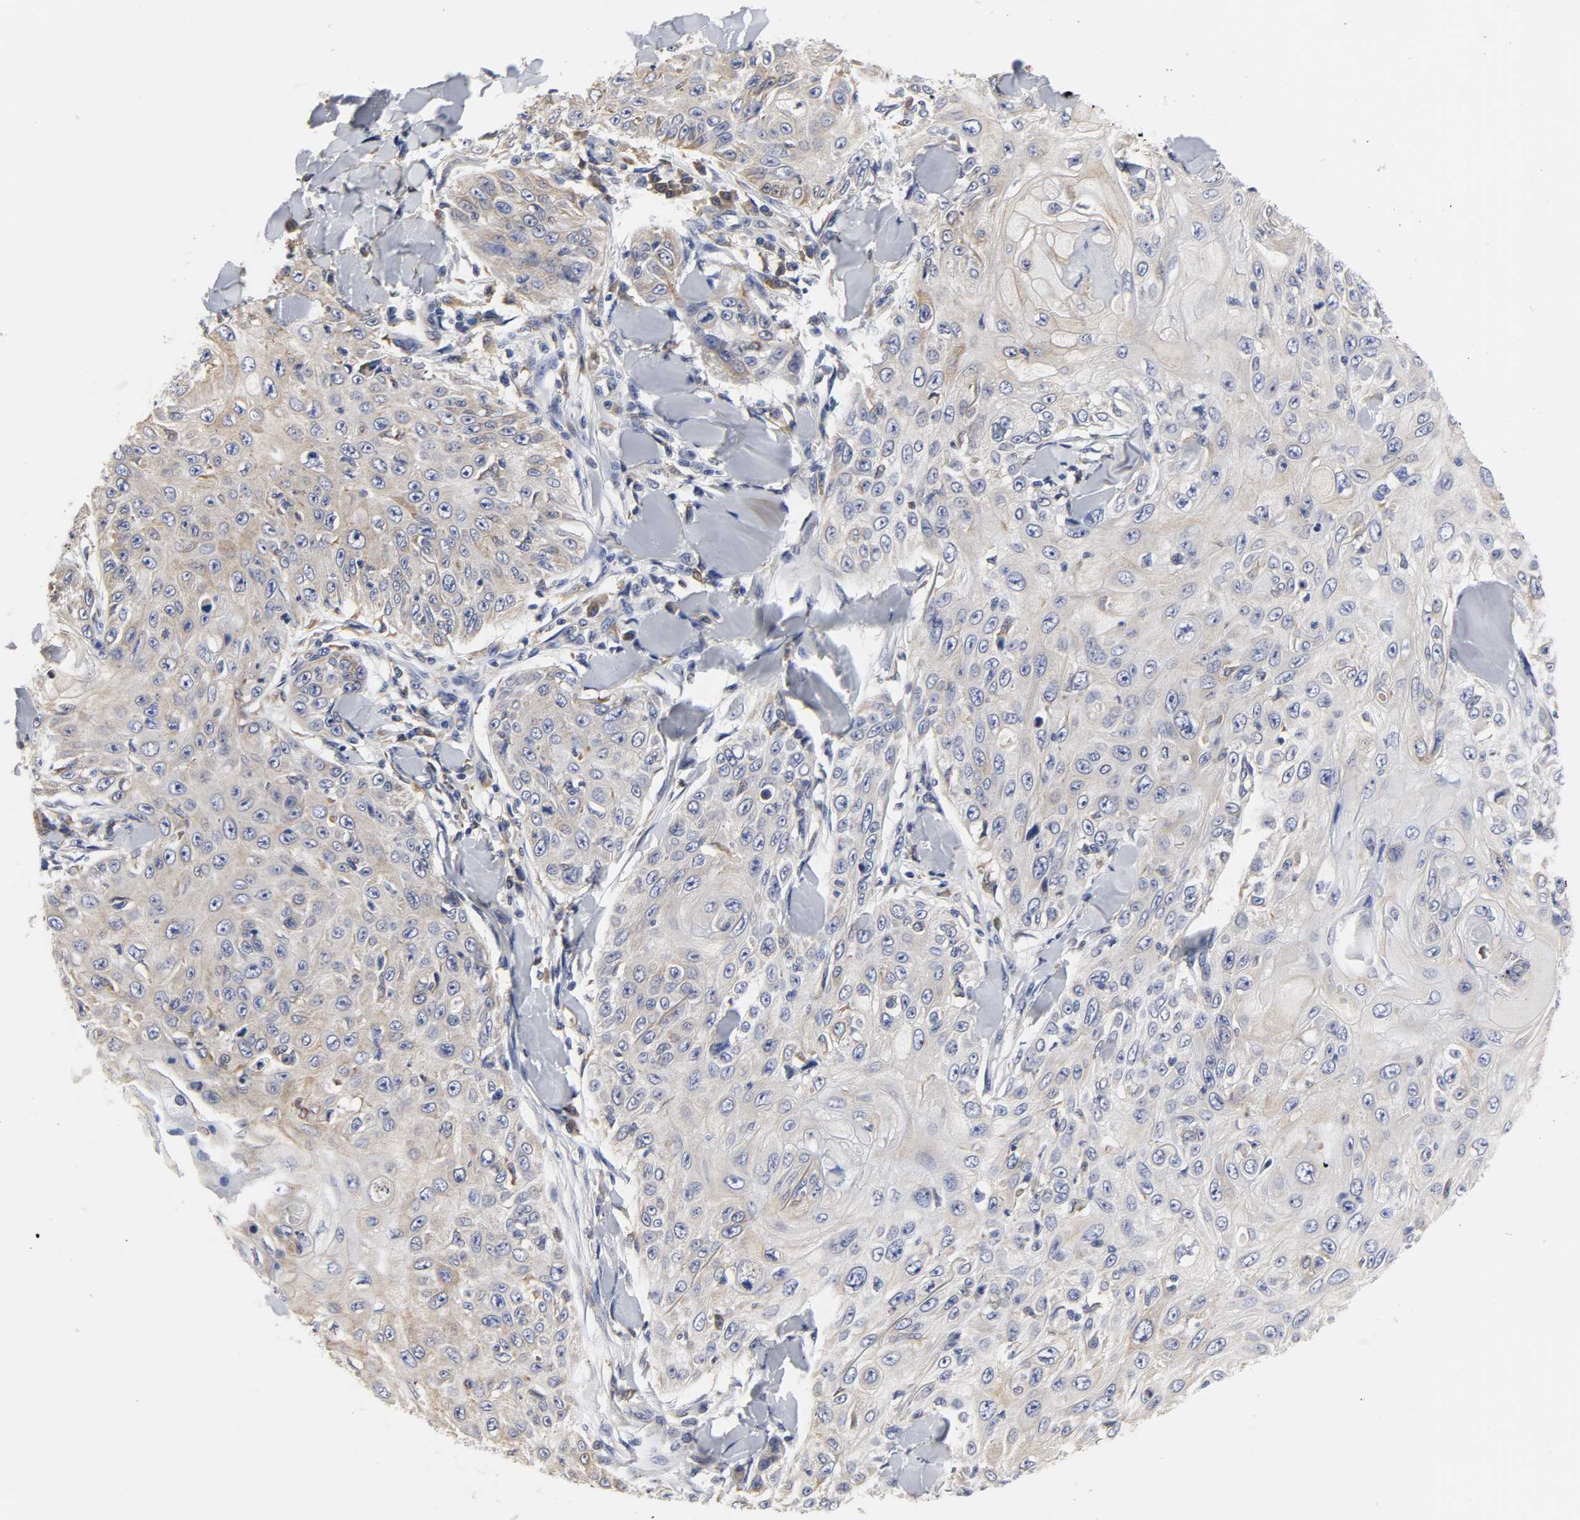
{"staining": {"intensity": "weak", "quantity": "<25%", "location": "cytoplasmic/membranous"}, "tissue": "skin cancer", "cell_type": "Tumor cells", "image_type": "cancer", "snomed": [{"axis": "morphology", "description": "Squamous cell carcinoma, NOS"}, {"axis": "topography", "description": "Skin"}], "caption": "High magnification brightfield microscopy of skin cancer stained with DAB (3,3'-diaminobenzidine) (brown) and counterstained with hematoxylin (blue): tumor cells show no significant expression. (Immunohistochemistry (ihc), brightfield microscopy, high magnification).", "gene": "HCK", "patient": {"sex": "male", "age": 86}}